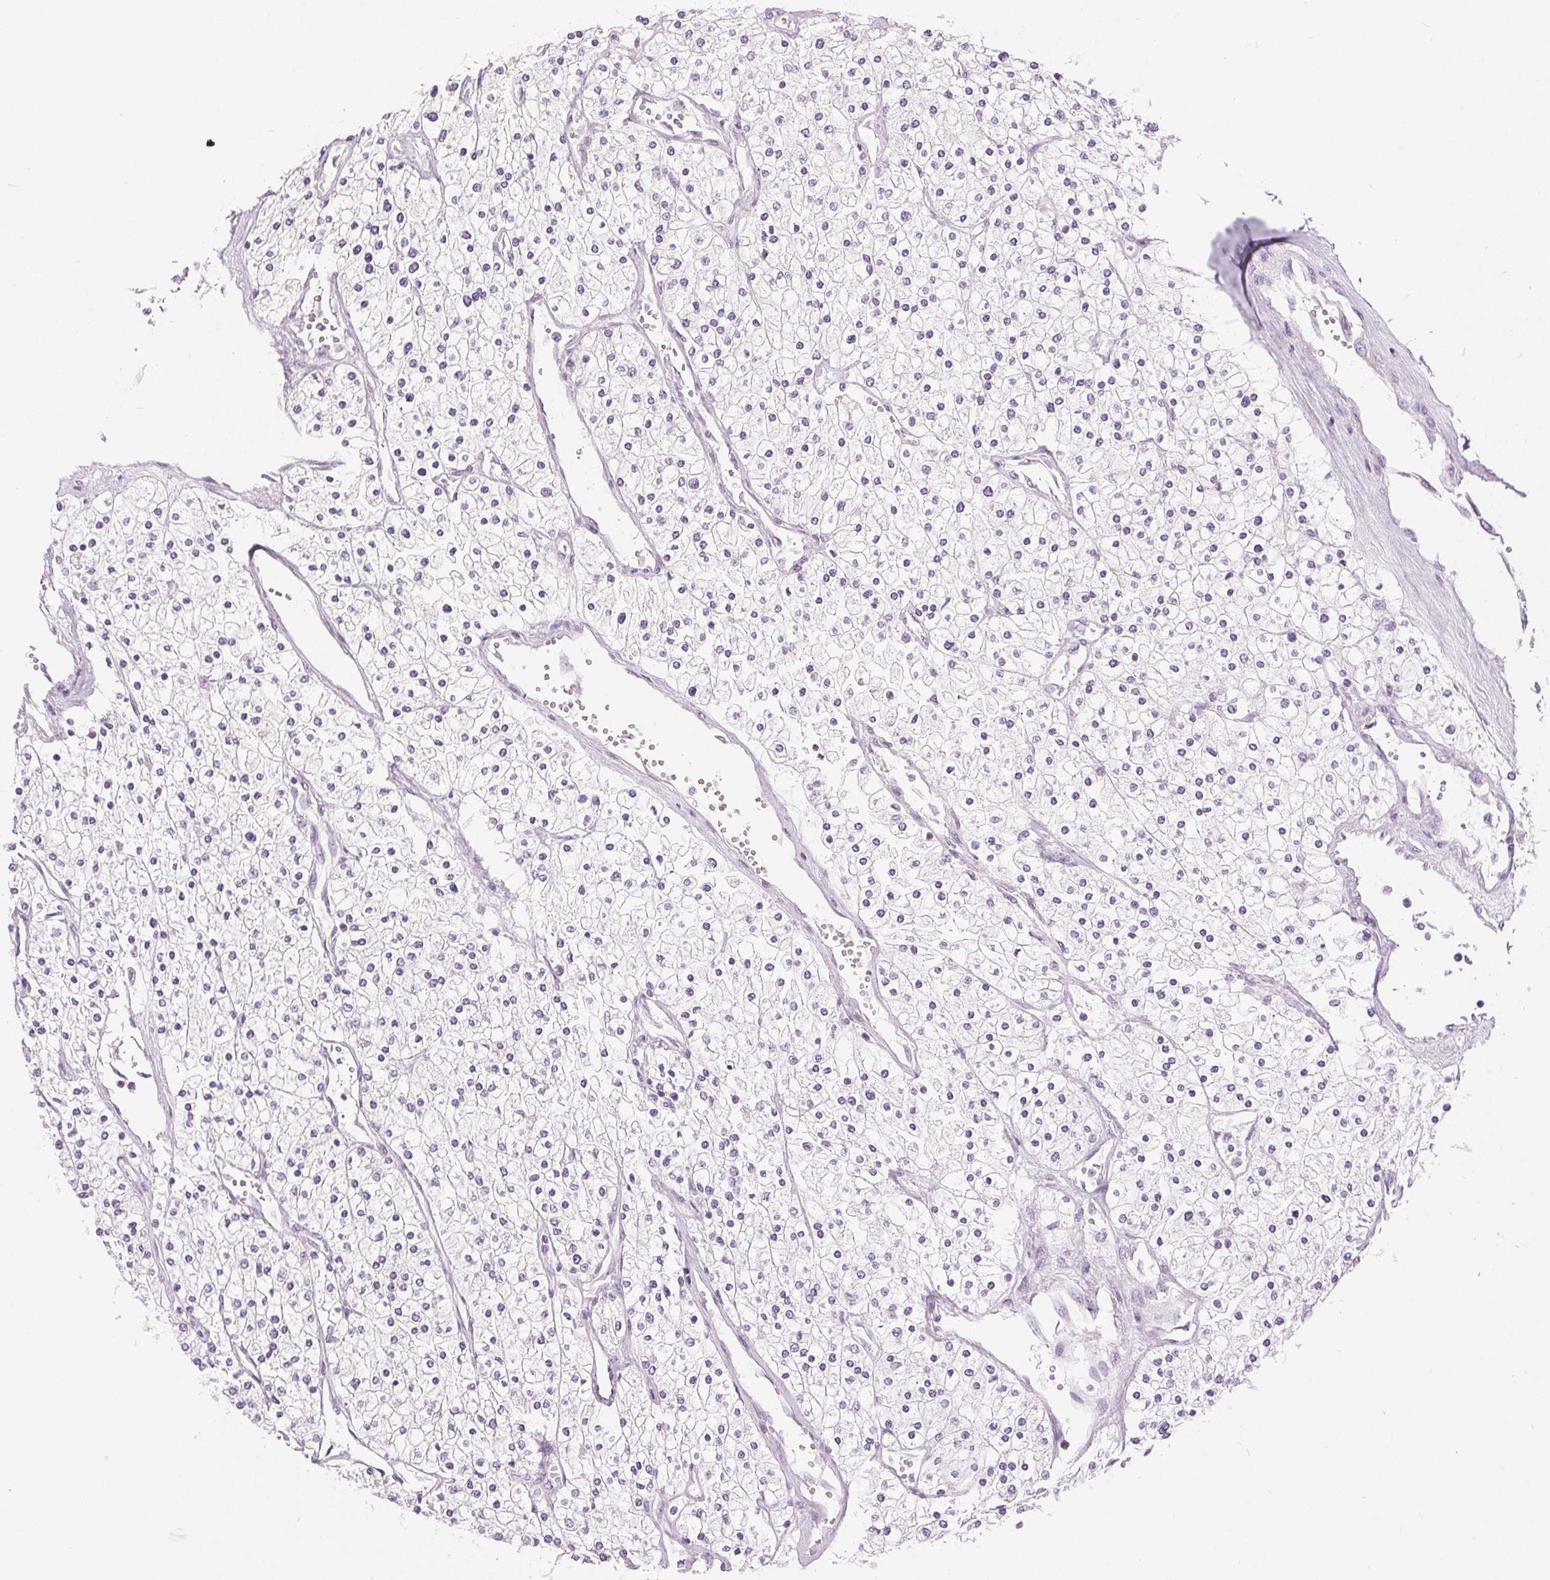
{"staining": {"intensity": "negative", "quantity": "none", "location": "none"}, "tissue": "renal cancer", "cell_type": "Tumor cells", "image_type": "cancer", "snomed": [{"axis": "morphology", "description": "Adenocarcinoma, NOS"}, {"axis": "topography", "description": "Kidney"}], "caption": "DAB (3,3'-diaminobenzidine) immunohistochemical staining of human adenocarcinoma (renal) shows no significant staining in tumor cells.", "gene": "DSG3", "patient": {"sex": "male", "age": 80}}